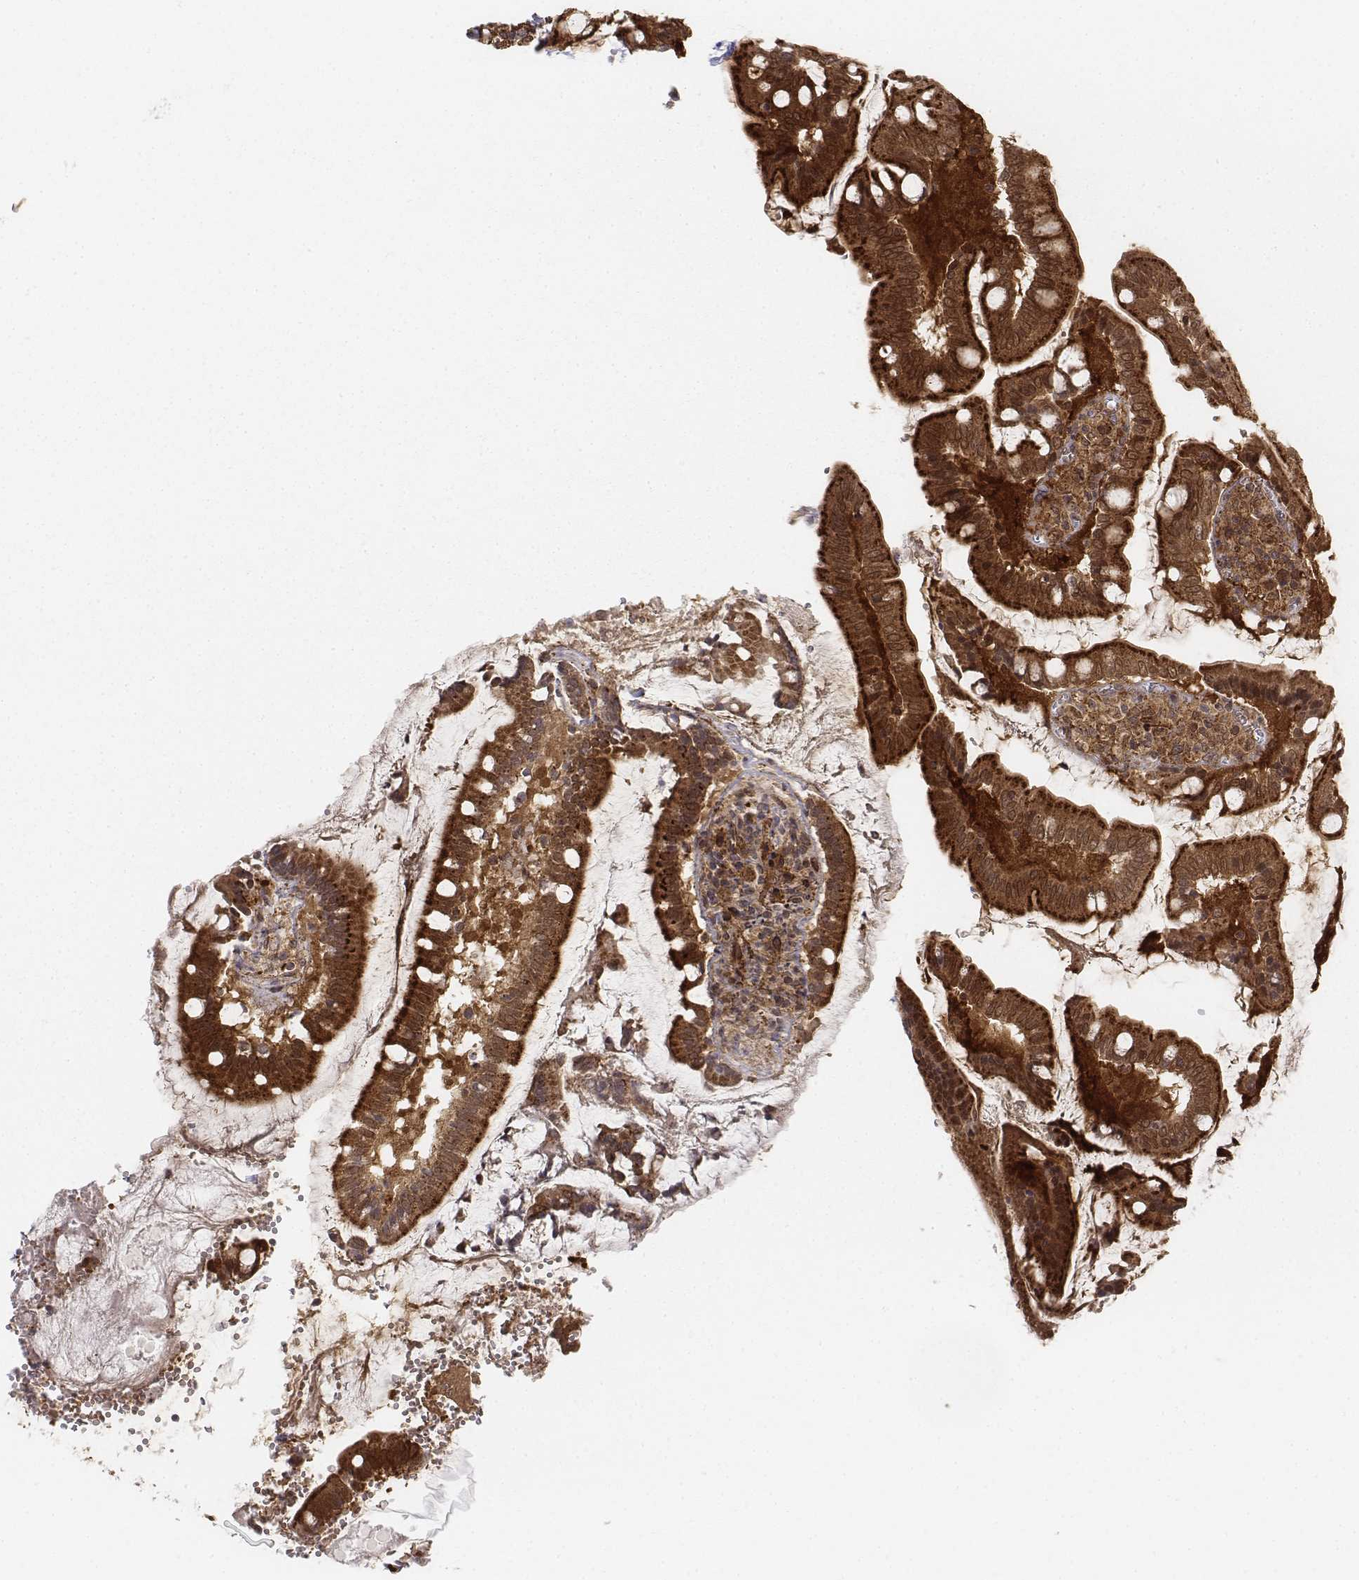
{"staining": {"intensity": "strong", "quantity": ">75%", "location": "cytoplasmic/membranous,nuclear"}, "tissue": "small intestine", "cell_type": "Glandular cells", "image_type": "normal", "snomed": [{"axis": "morphology", "description": "Normal tissue, NOS"}, {"axis": "topography", "description": "Small intestine"}], "caption": "Immunohistochemical staining of normal human small intestine demonstrates high levels of strong cytoplasmic/membranous,nuclear expression in approximately >75% of glandular cells.", "gene": "ZFYVE19", "patient": {"sex": "female", "age": 56}}